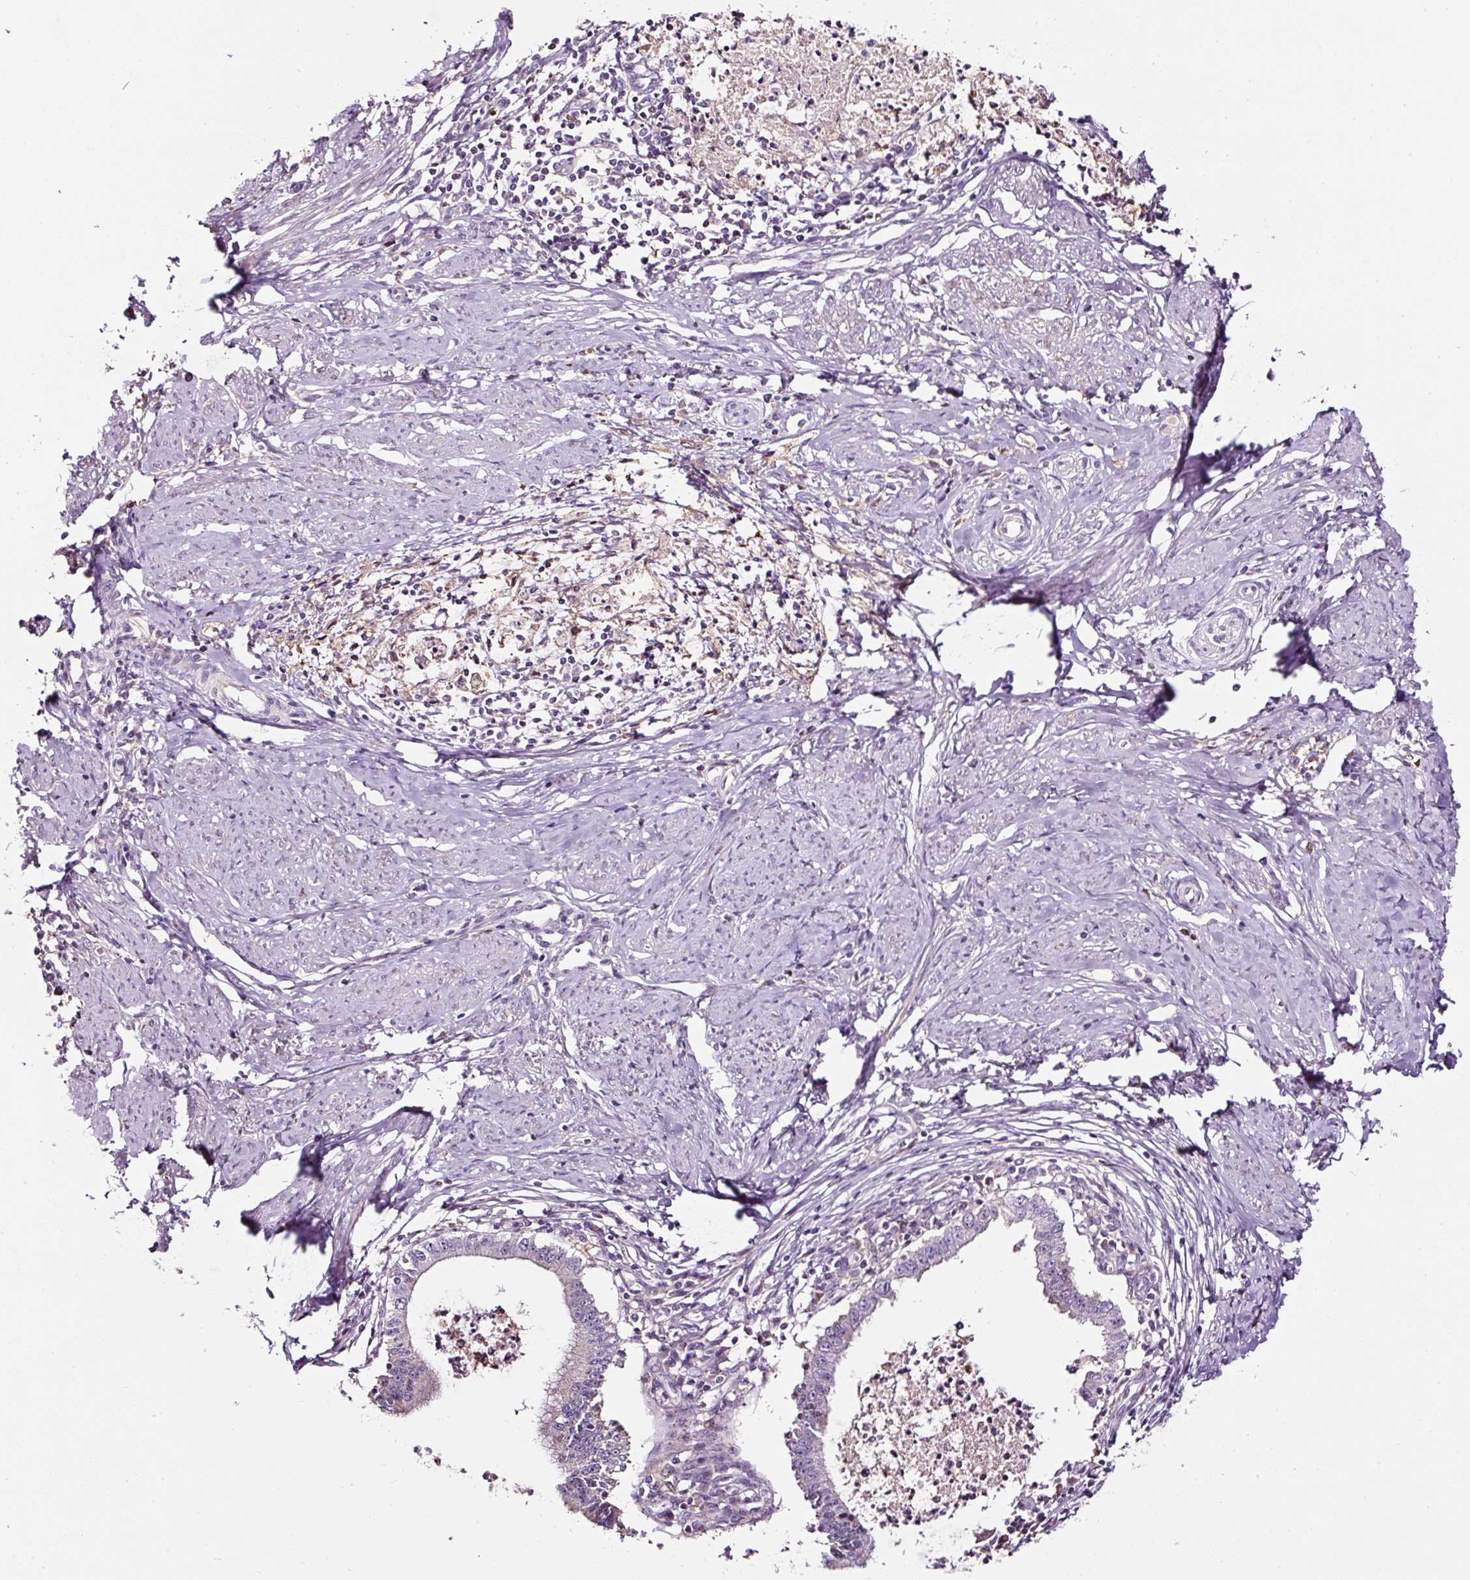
{"staining": {"intensity": "negative", "quantity": "none", "location": "none"}, "tissue": "cervical cancer", "cell_type": "Tumor cells", "image_type": "cancer", "snomed": [{"axis": "morphology", "description": "Adenocarcinoma, NOS"}, {"axis": "topography", "description": "Cervix"}], "caption": "A high-resolution image shows IHC staining of cervical cancer (adenocarcinoma), which reveals no significant expression in tumor cells.", "gene": "LRRC24", "patient": {"sex": "female", "age": 36}}